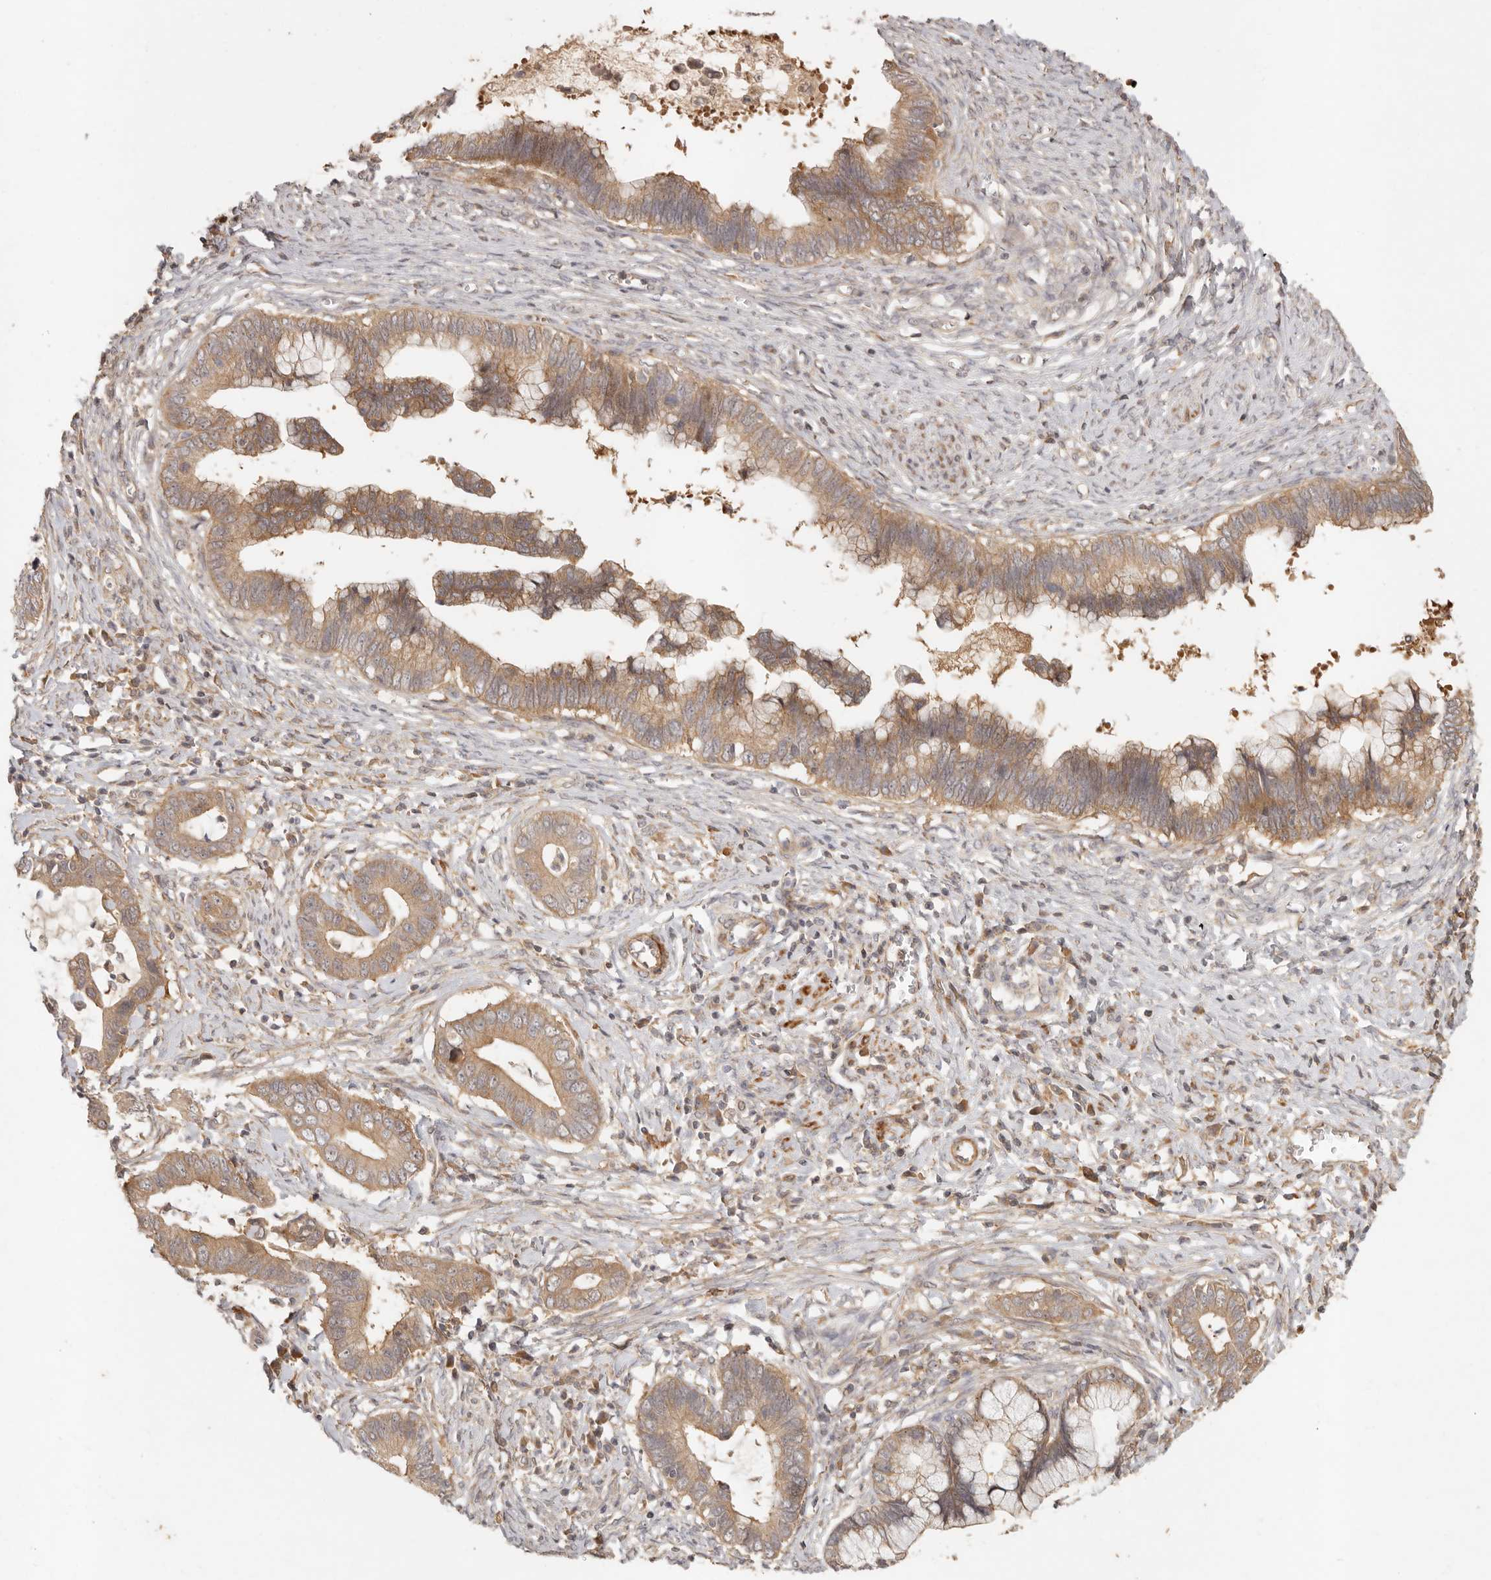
{"staining": {"intensity": "moderate", "quantity": ">75%", "location": "cytoplasmic/membranous"}, "tissue": "cervical cancer", "cell_type": "Tumor cells", "image_type": "cancer", "snomed": [{"axis": "morphology", "description": "Adenocarcinoma, NOS"}, {"axis": "topography", "description": "Cervix"}], "caption": "Cervical adenocarcinoma stained for a protein (brown) reveals moderate cytoplasmic/membranous positive staining in about >75% of tumor cells.", "gene": "VIPR1", "patient": {"sex": "female", "age": 44}}